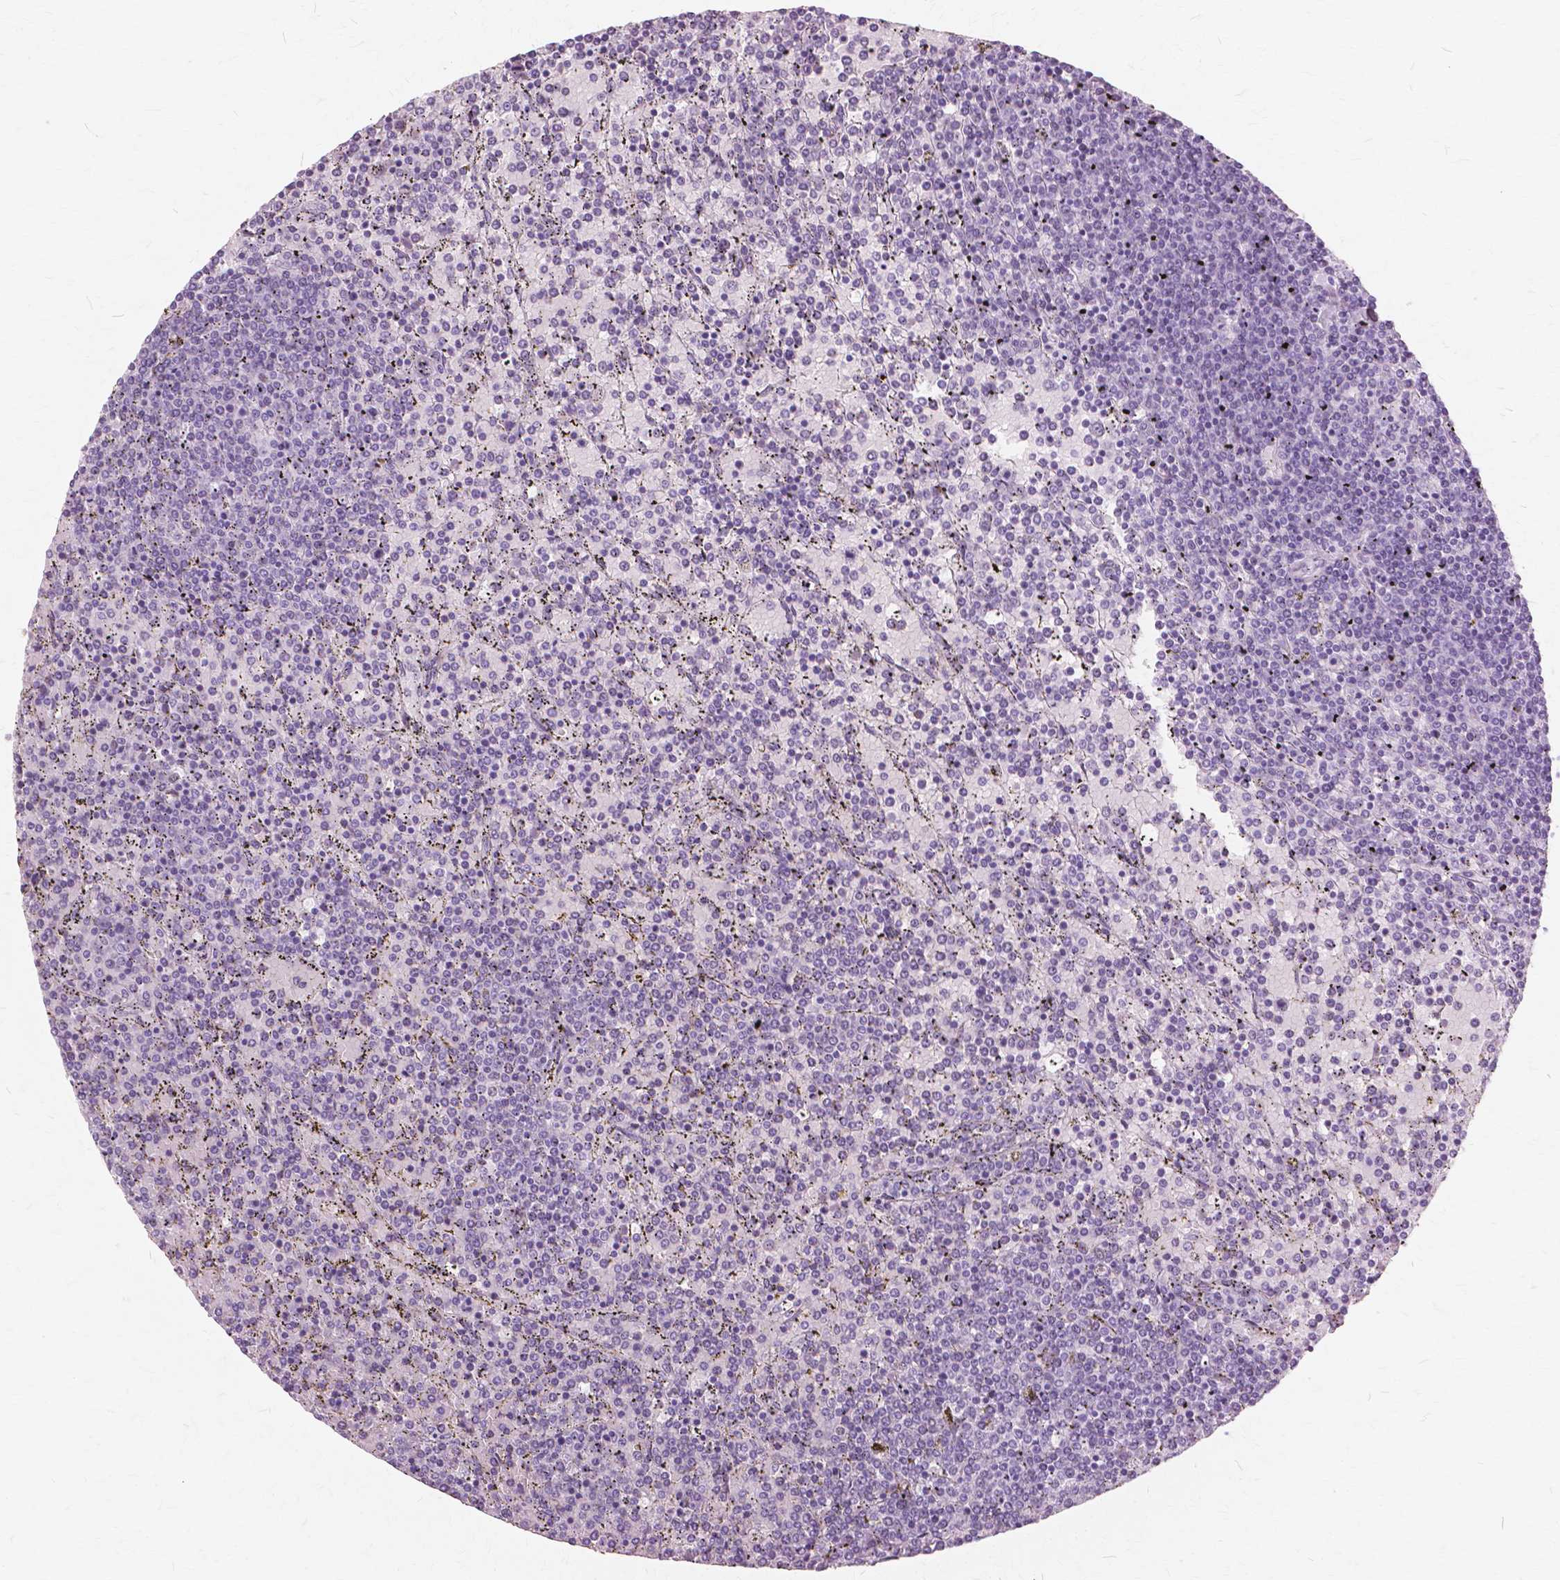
{"staining": {"intensity": "negative", "quantity": "none", "location": "none"}, "tissue": "lymphoma", "cell_type": "Tumor cells", "image_type": "cancer", "snomed": [{"axis": "morphology", "description": "Malignant lymphoma, non-Hodgkin's type, Low grade"}, {"axis": "topography", "description": "Spleen"}], "caption": "Human malignant lymphoma, non-Hodgkin's type (low-grade) stained for a protein using IHC demonstrates no expression in tumor cells.", "gene": "SFTPD", "patient": {"sex": "female", "age": 77}}